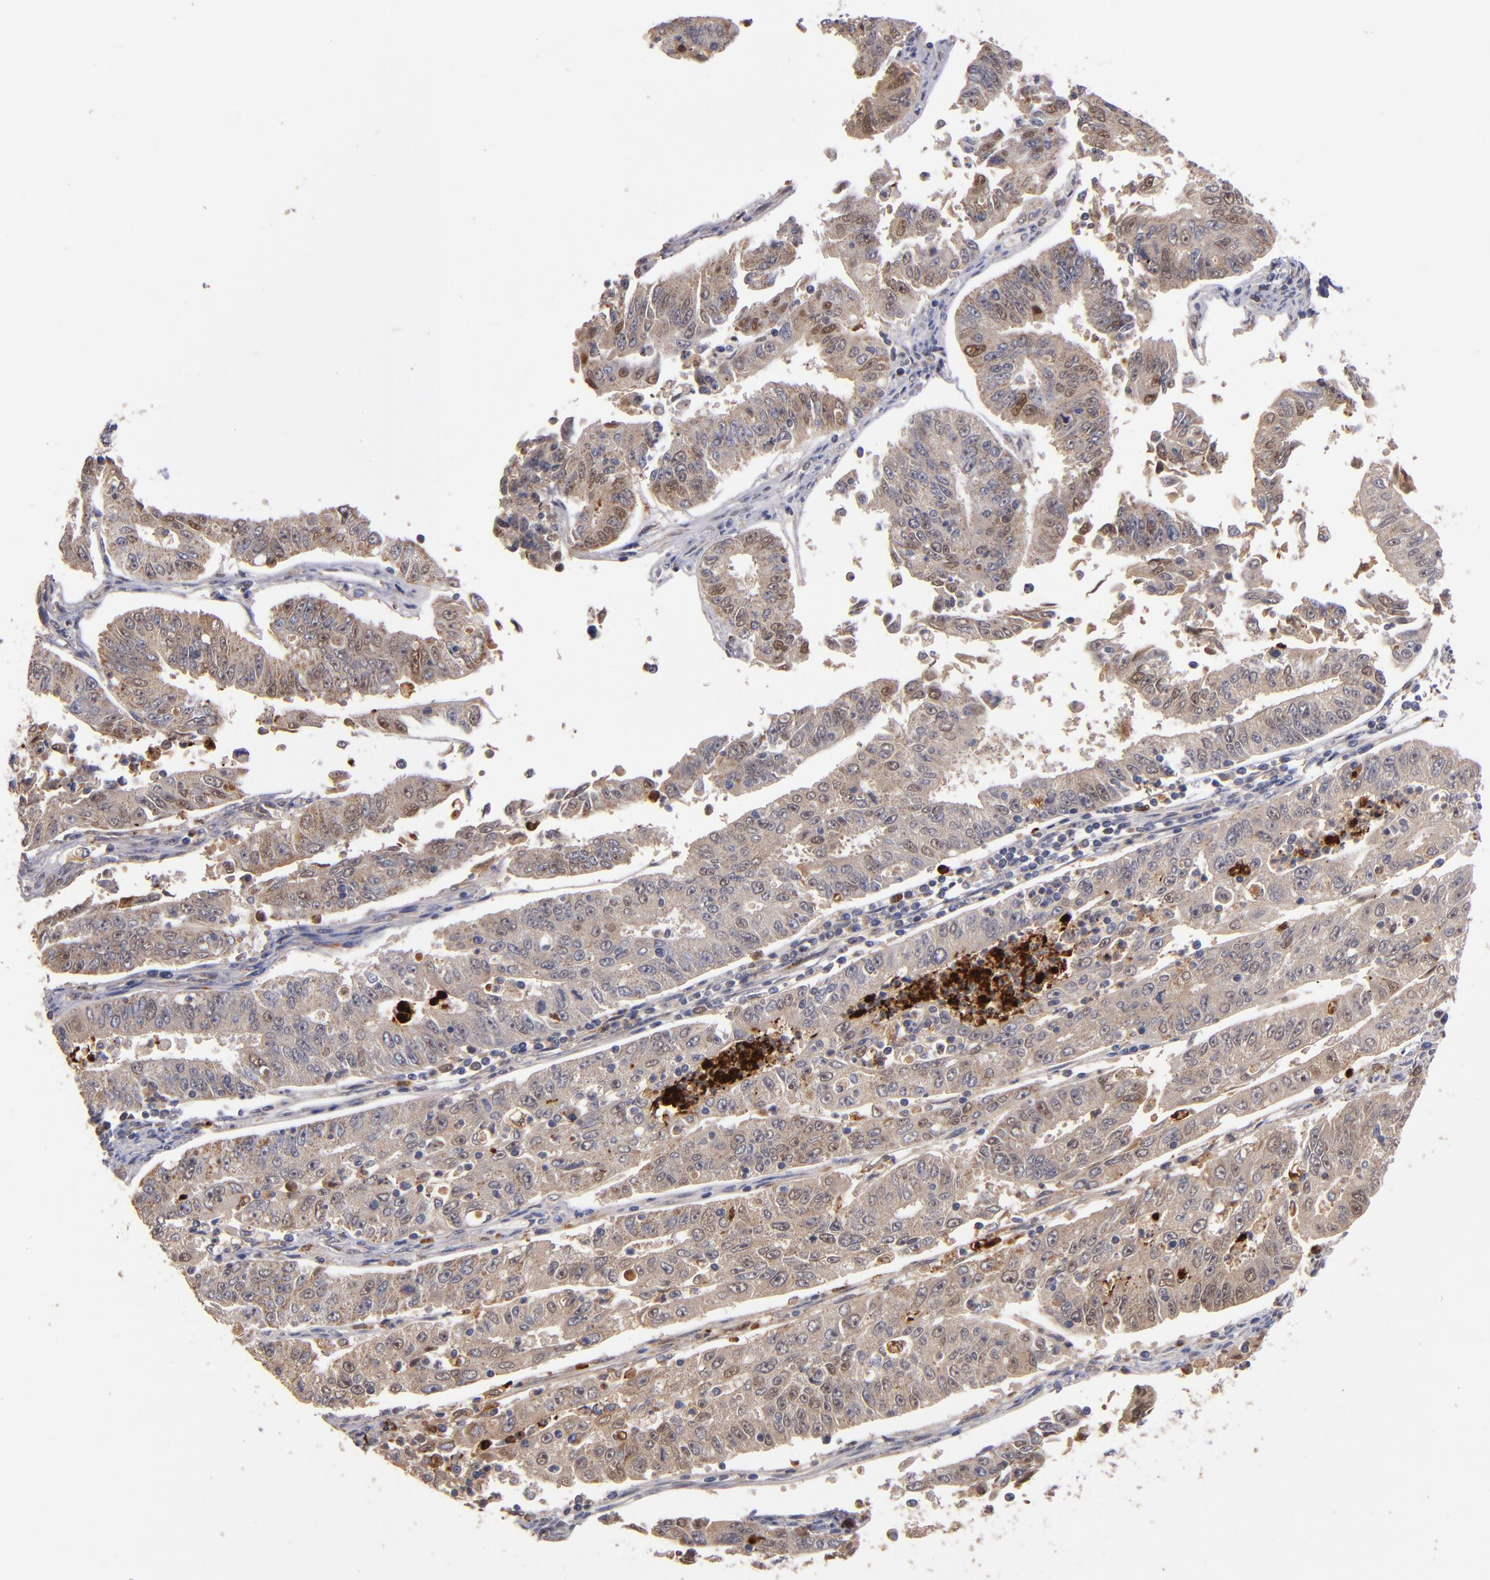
{"staining": {"intensity": "weak", "quantity": ">75%", "location": "cytoplasmic/membranous"}, "tissue": "endometrial cancer", "cell_type": "Tumor cells", "image_type": "cancer", "snomed": [{"axis": "morphology", "description": "Adenocarcinoma, NOS"}, {"axis": "topography", "description": "Endometrium"}], "caption": "IHC of endometrial cancer (adenocarcinoma) displays low levels of weak cytoplasmic/membranous staining in approximately >75% of tumor cells.", "gene": "DIABLO", "patient": {"sex": "female", "age": 42}}